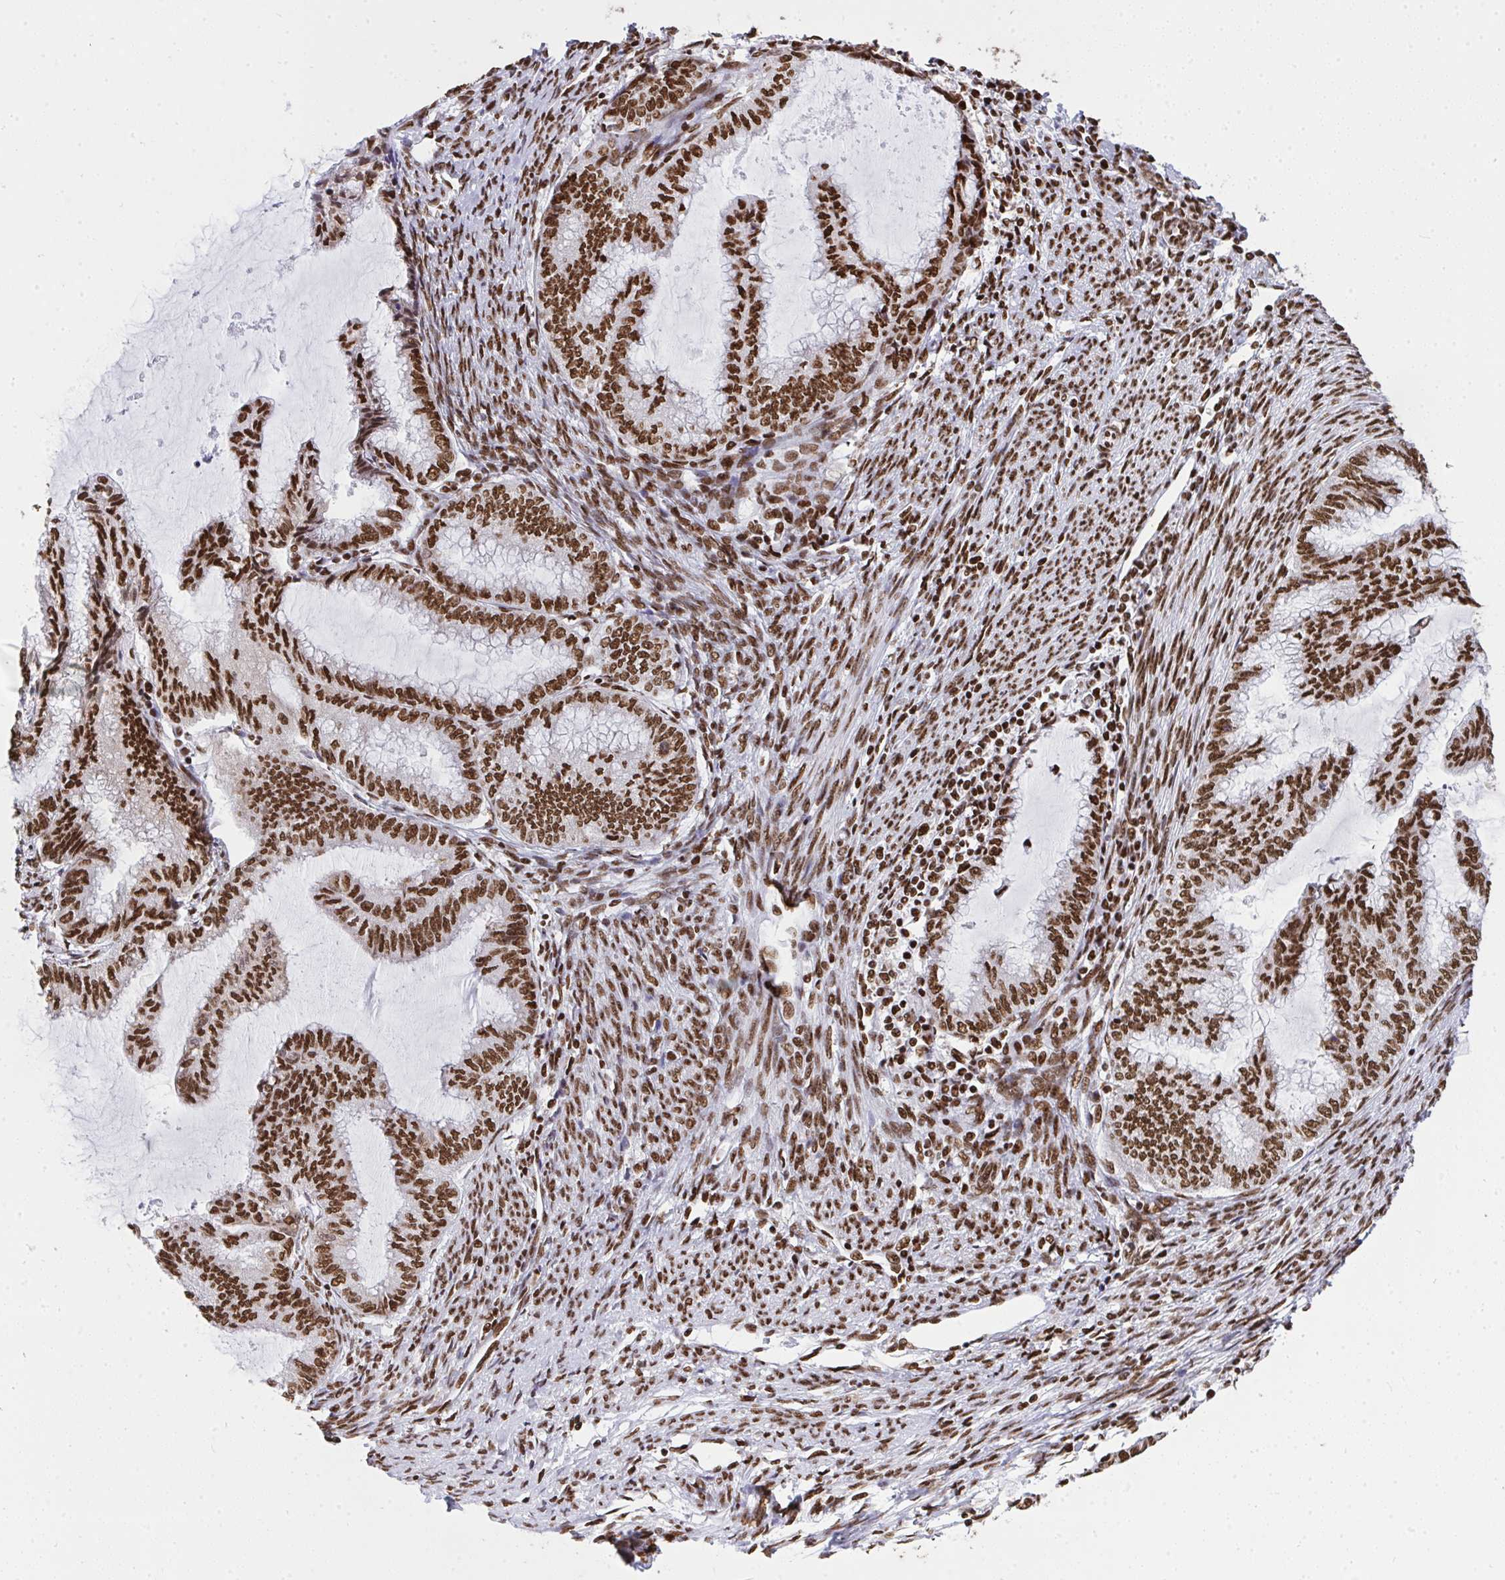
{"staining": {"intensity": "strong", "quantity": ">75%", "location": "nuclear"}, "tissue": "endometrial cancer", "cell_type": "Tumor cells", "image_type": "cancer", "snomed": [{"axis": "morphology", "description": "Adenocarcinoma, NOS"}, {"axis": "topography", "description": "Endometrium"}], "caption": "Immunohistochemistry (IHC) photomicrograph of human endometrial cancer stained for a protein (brown), which shows high levels of strong nuclear positivity in approximately >75% of tumor cells.", "gene": "HNRNPL", "patient": {"sex": "female", "age": 79}}